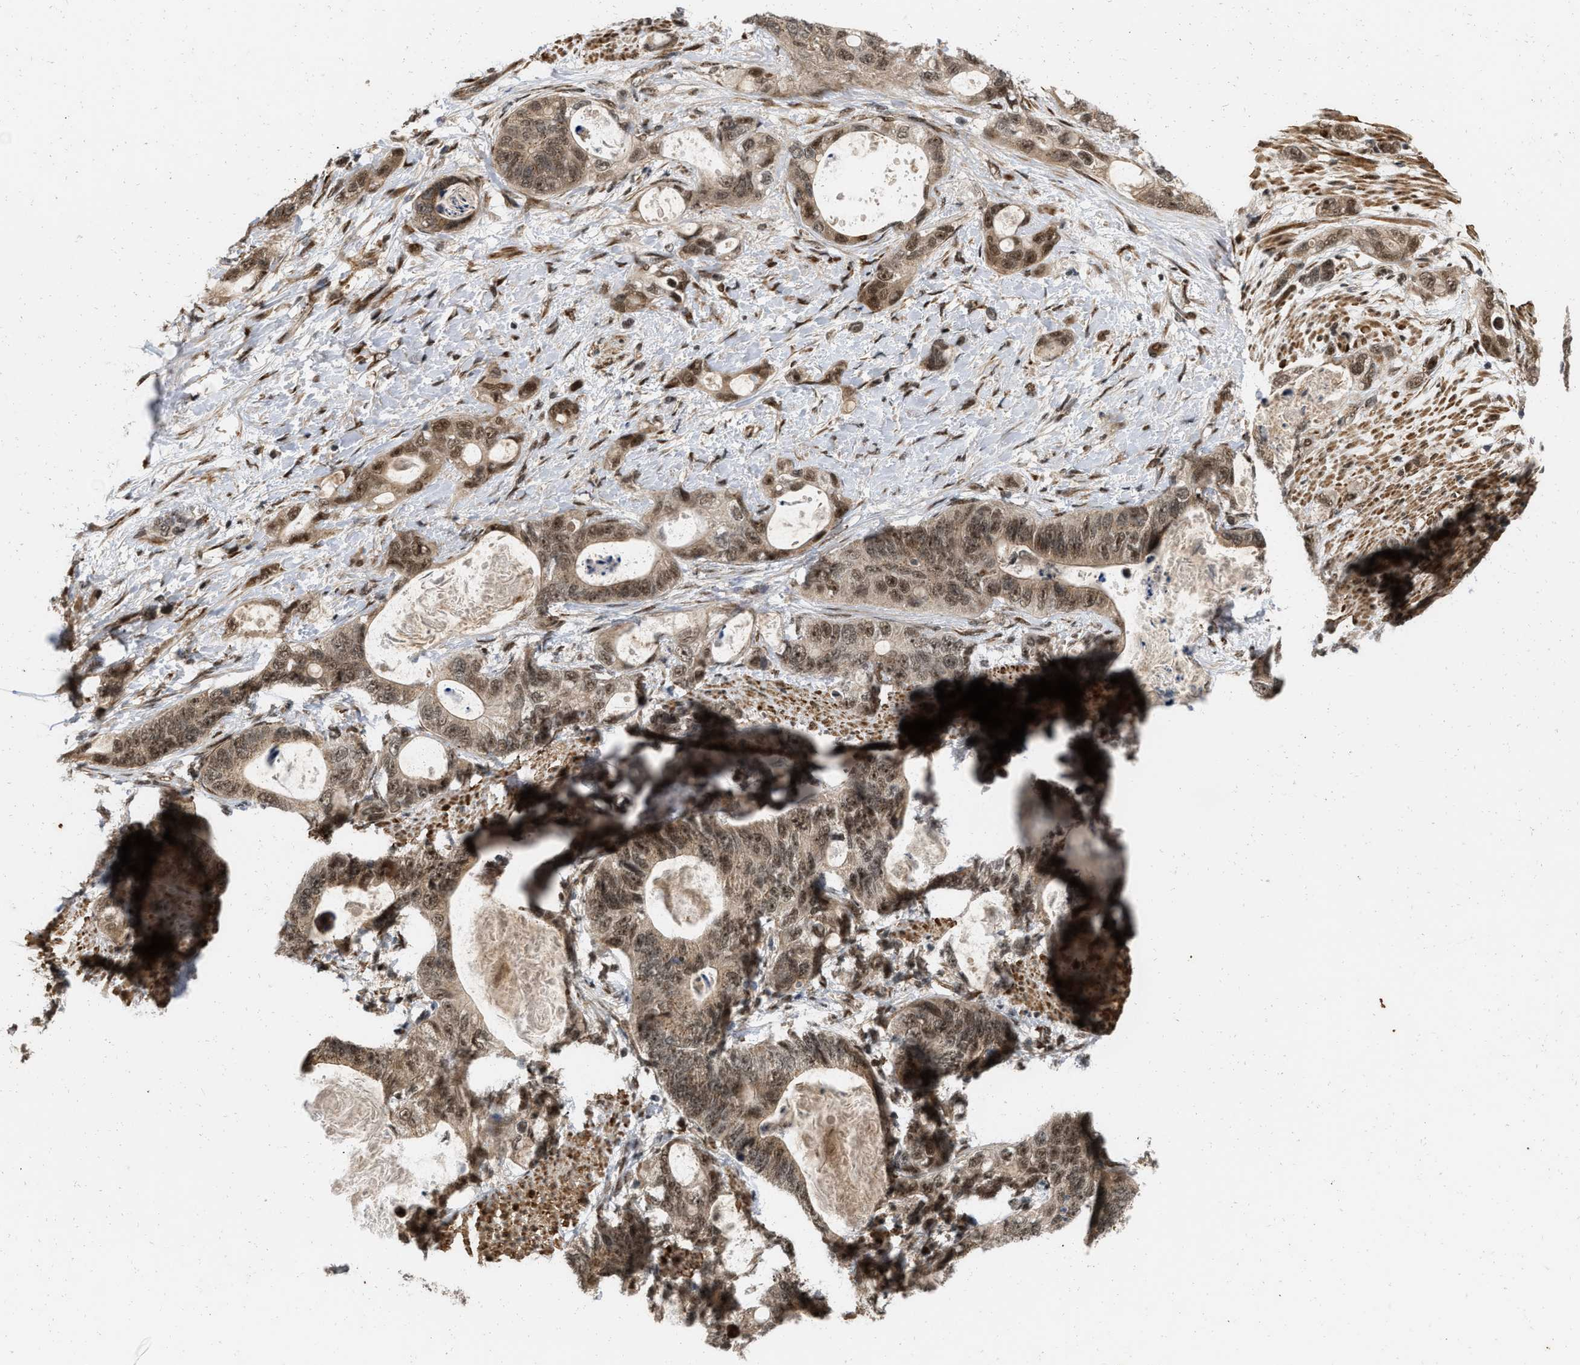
{"staining": {"intensity": "moderate", "quantity": ">75%", "location": "nuclear"}, "tissue": "stomach cancer", "cell_type": "Tumor cells", "image_type": "cancer", "snomed": [{"axis": "morphology", "description": "Normal tissue, NOS"}, {"axis": "morphology", "description": "Adenocarcinoma, NOS"}, {"axis": "topography", "description": "Stomach"}], "caption": "Protein expression analysis of stomach cancer reveals moderate nuclear expression in approximately >75% of tumor cells. The protein is shown in brown color, while the nuclei are stained blue.", "gene": "ANKRD11", "patient": {"sex": "female", "age": 89}}